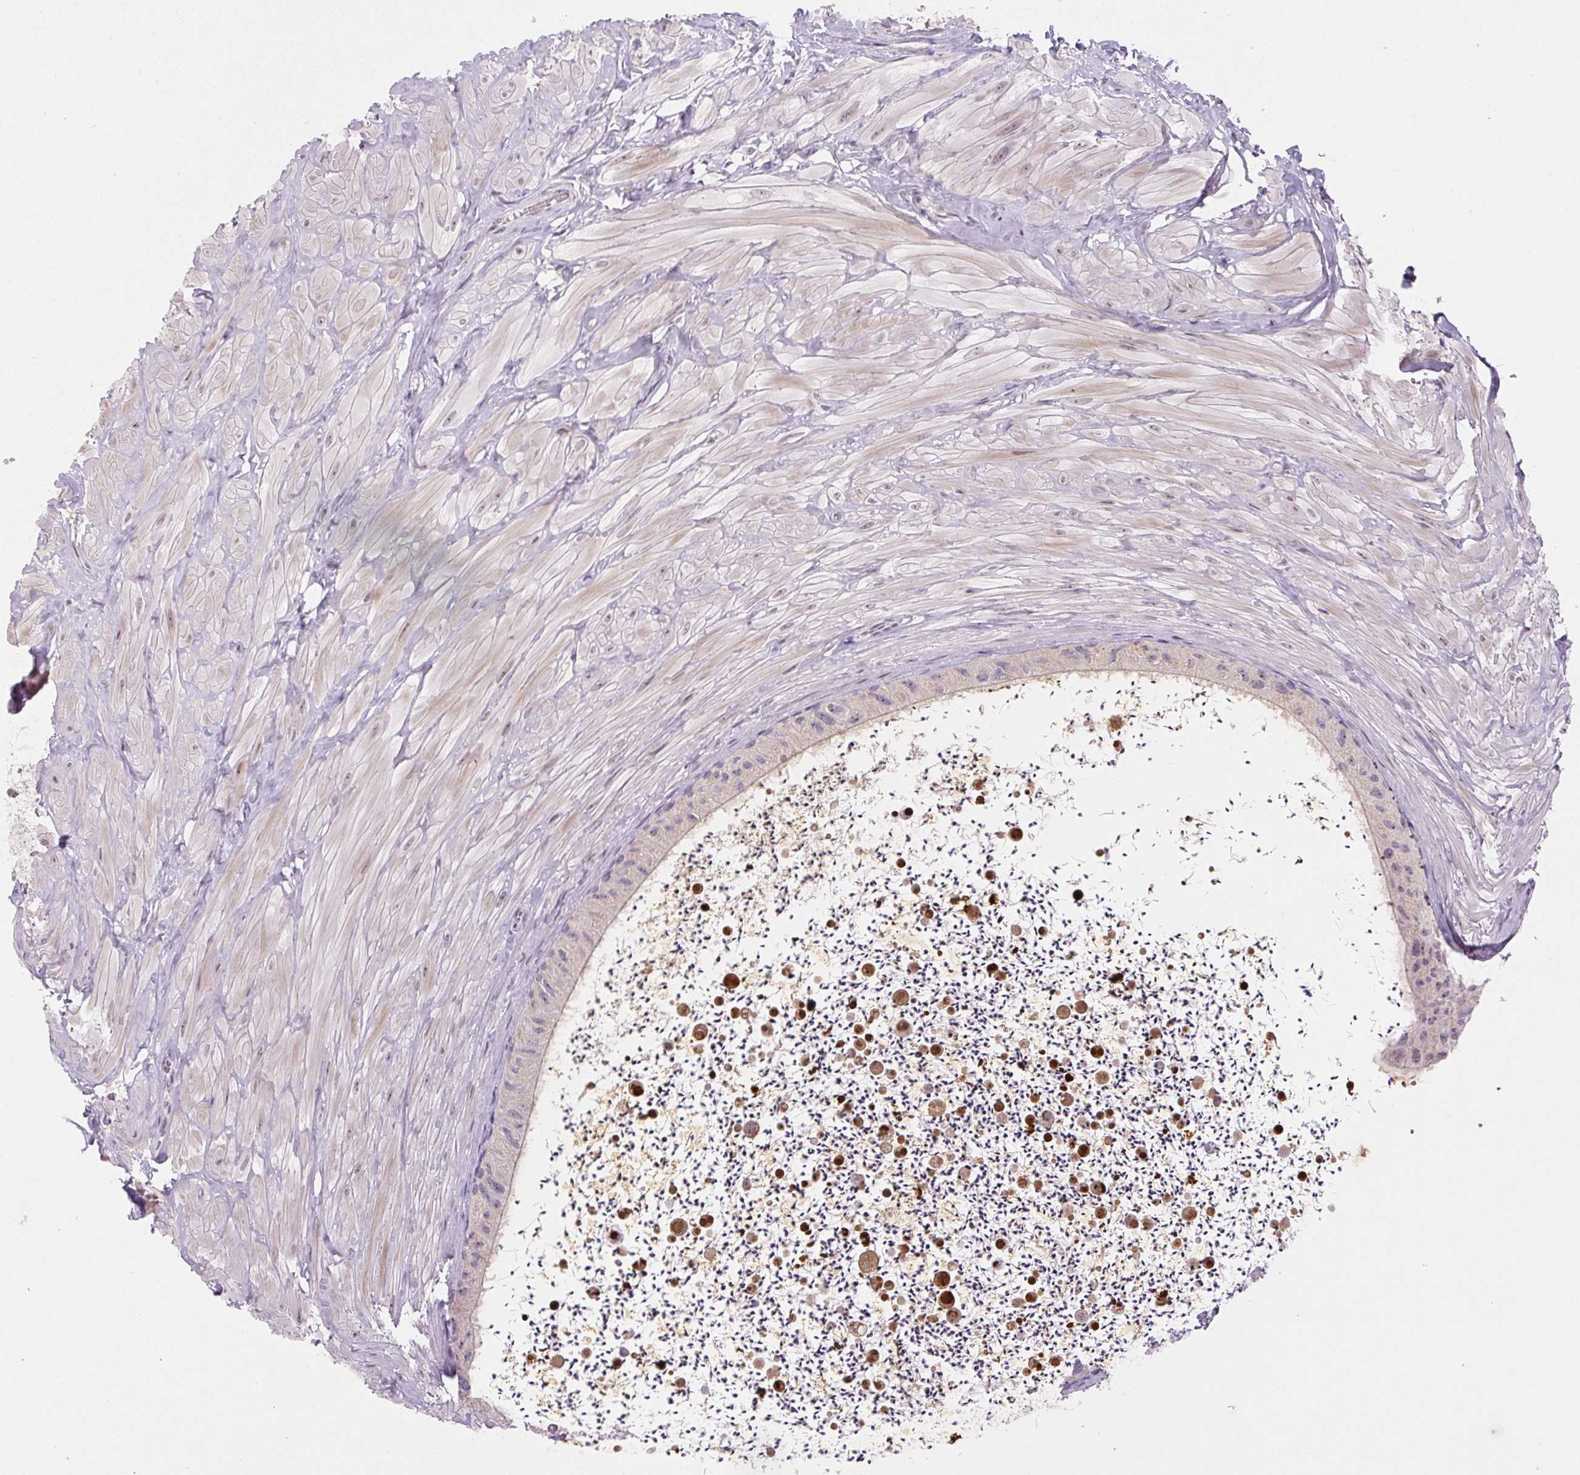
{"staining": {"intensity": "weak", "quantity": "<25%", "location": "nuclear"}, "tissue": "epididymis", "cell_type": "Glandular cells", "image_type": "normal", "snomed": [{"axis": "morphology", "description": "Normal tissue, NOS"}, {"axis": "topography", "description": "Epididymis"}, {"axis": "topography", "description": "Peripheral nerve tissue"}], "caption": "Glandular cells show no significant positivity in normal epididymis.", "gene": "SGF29", "patient": {"sex": "male", "age": 32}}